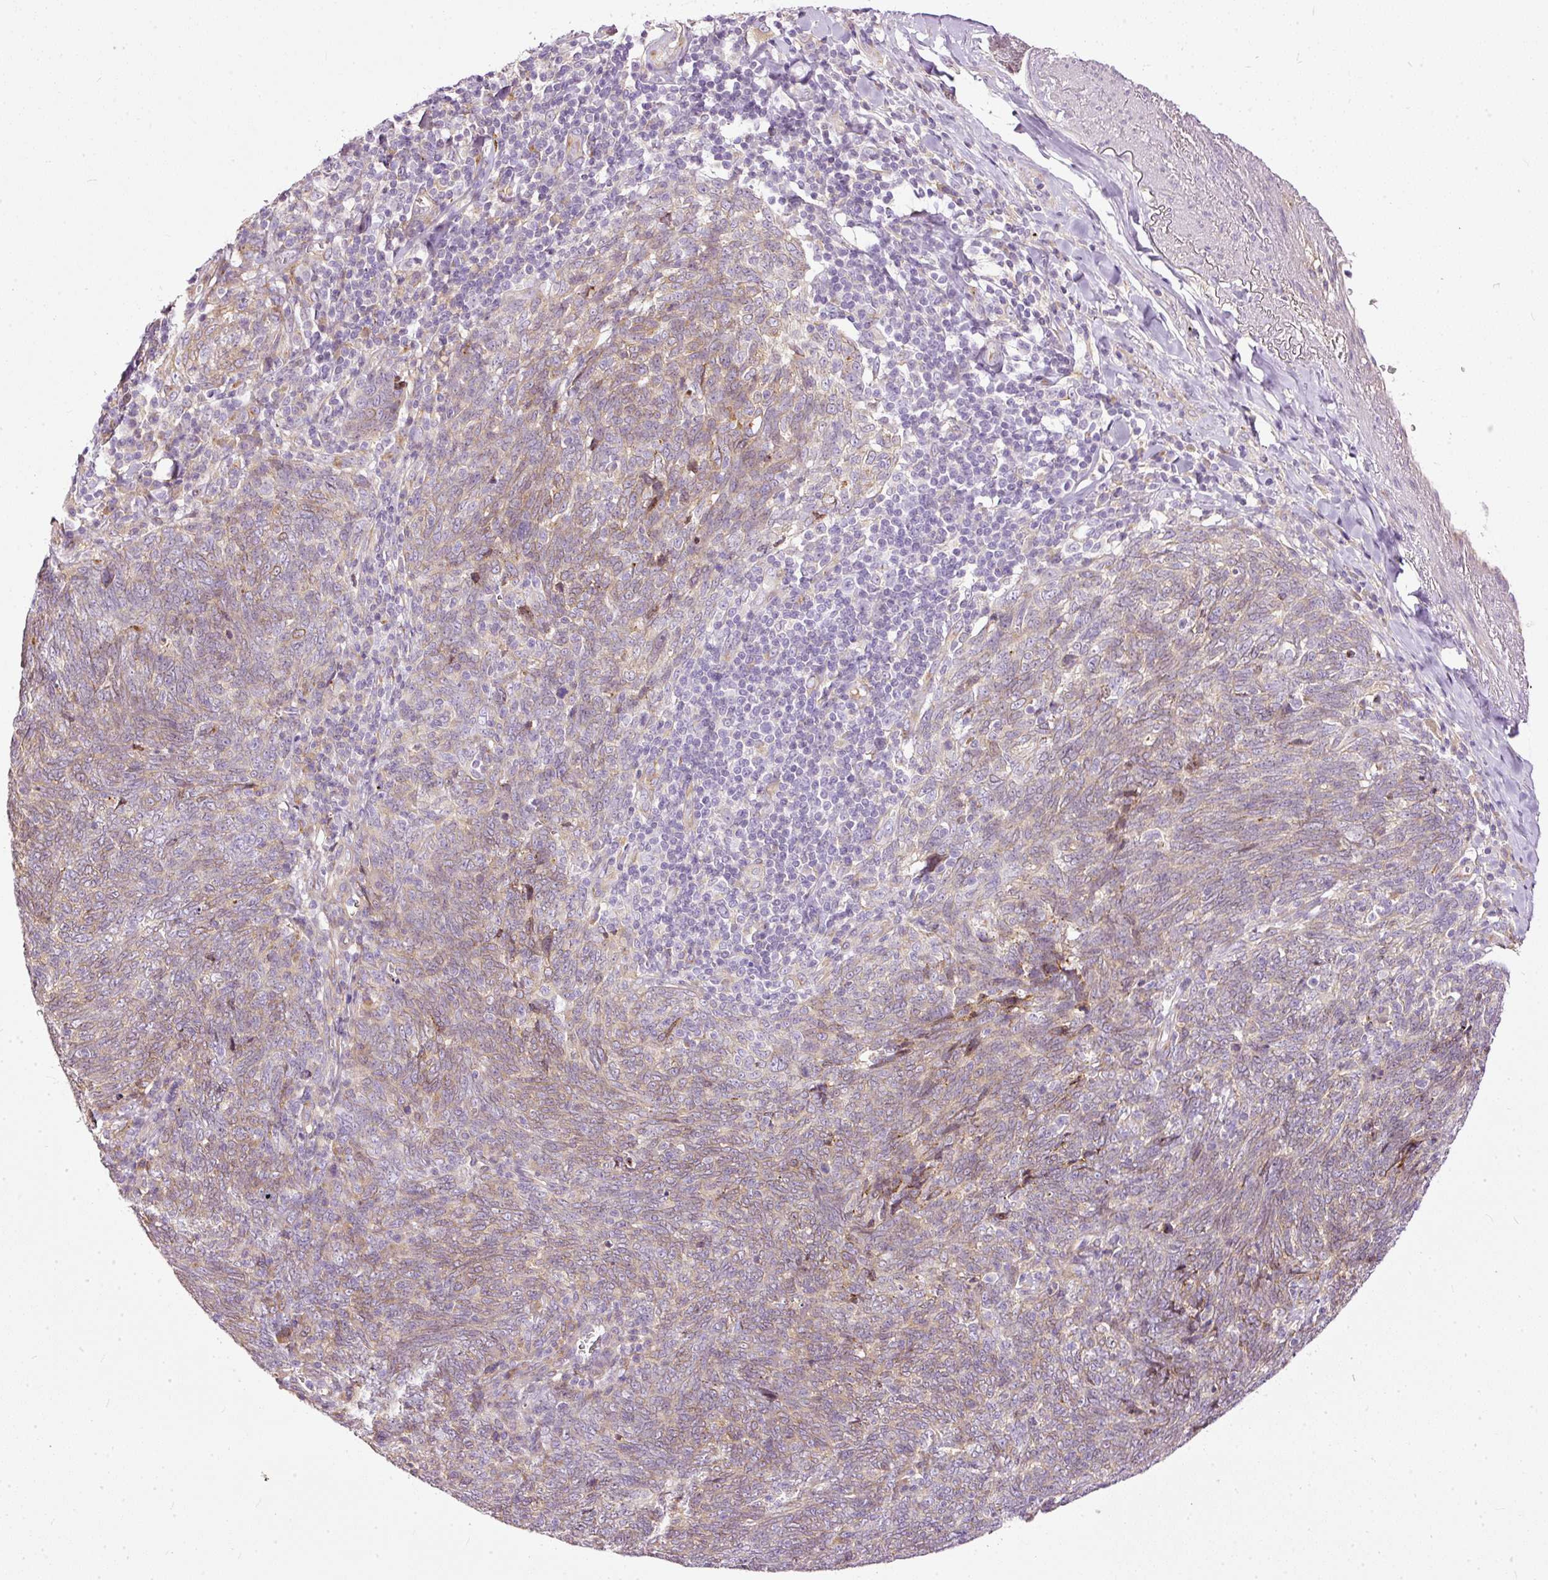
{"staining": {"intensity": "weak", "quantity": "25%-75%", "location": "cytoplasmic/membranous"}, "tissue": "lung cancer", "cell_type": "Tumor cells", "image_type": "cancer", "snomed": [{"axis": "morphology", "description": "Squamous cell carcinoma, NOS"}, {"axis": "topography", "description": "Lung"}], "caption": "A histopathology image of lung cancer (squamous cell carcinoma) stained for a protein reveals weak cytoplasmic/membranous brown staining in tumor cells.", "gene": "PAQR9", "patient": {"sex": "female", "age": 72}}